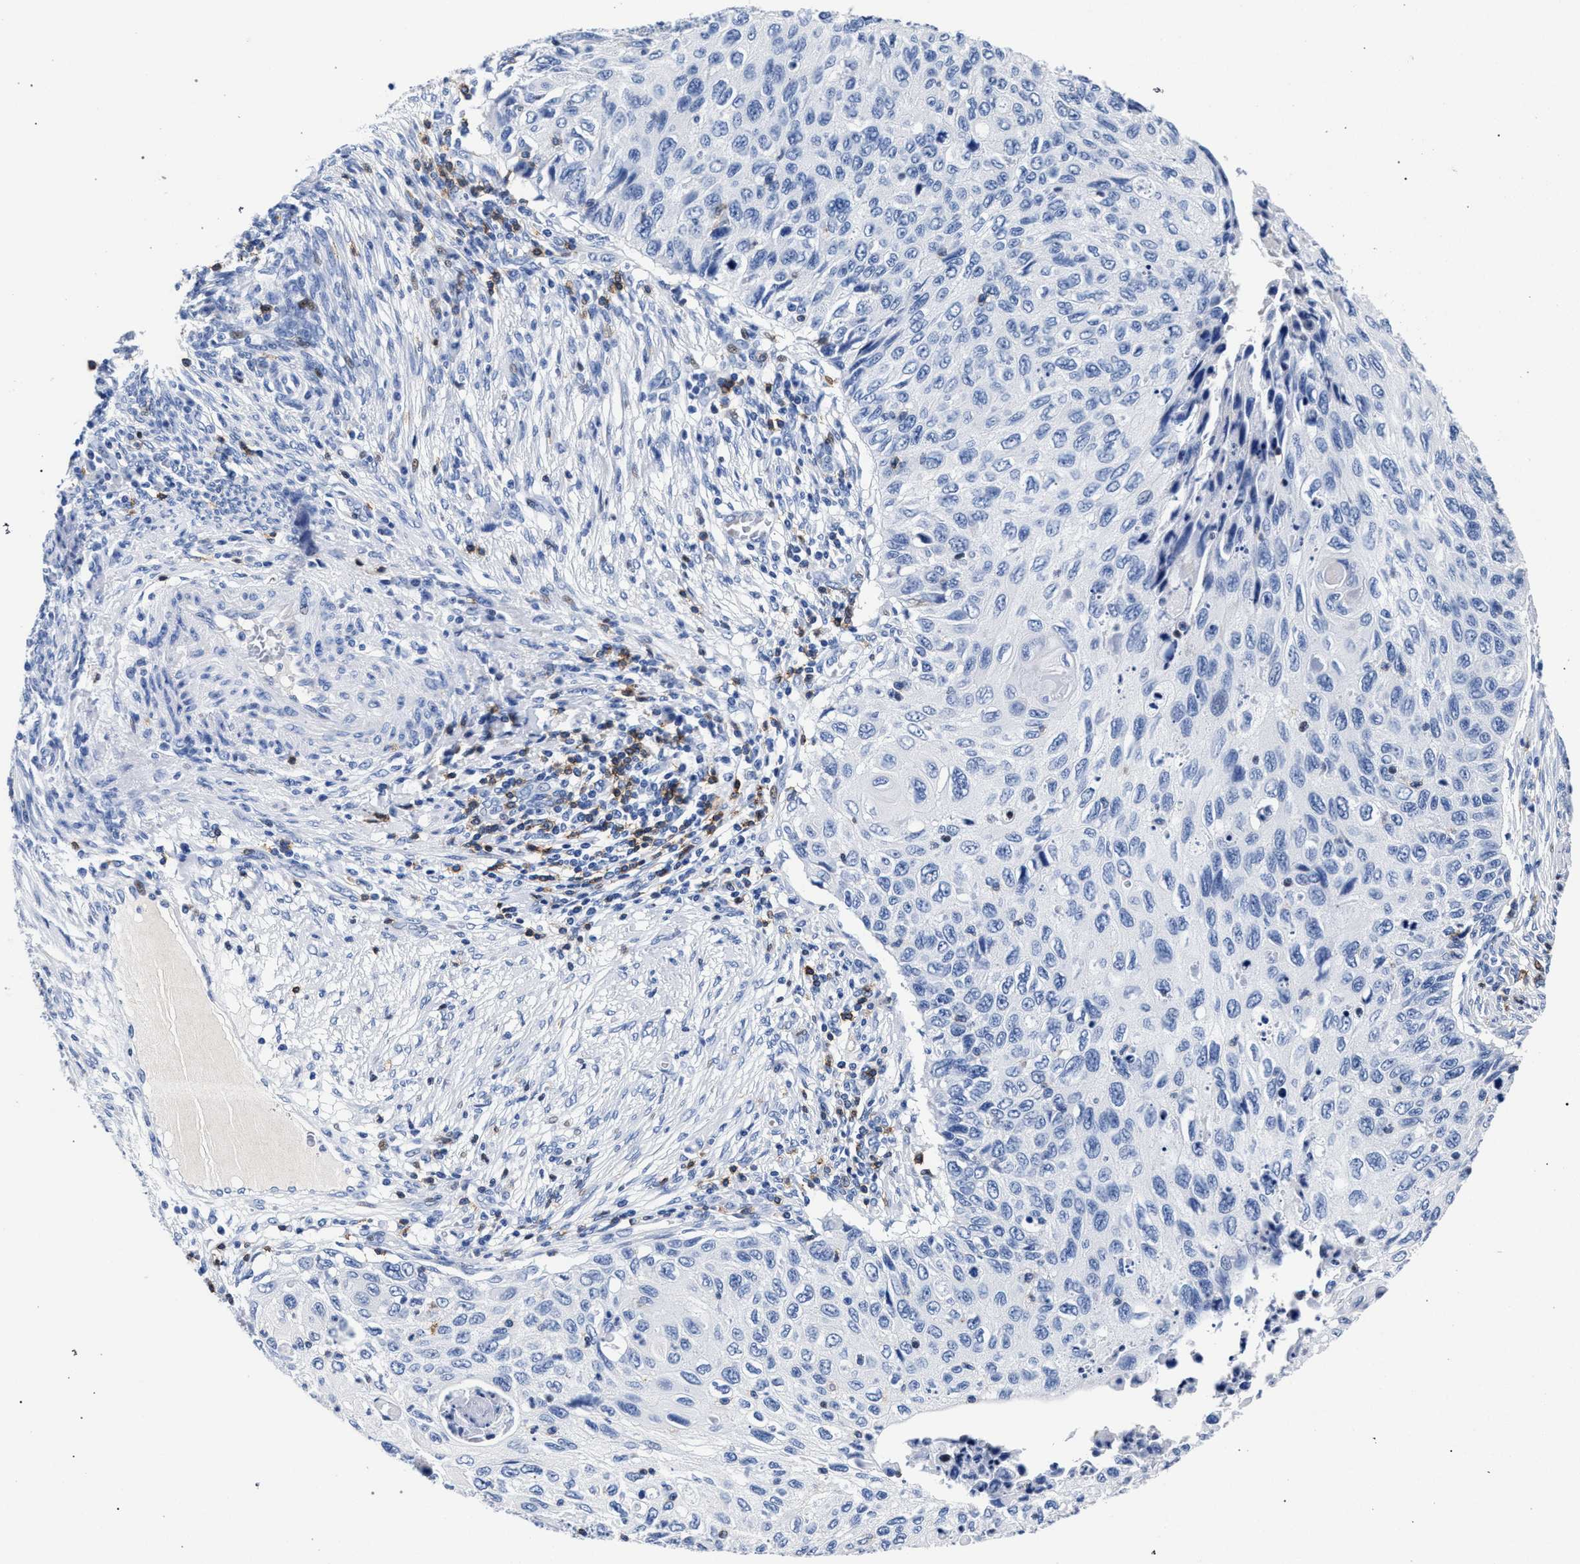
{"staining": {"intensity": "negative", "quantity": "none", "location": "none"}, "tissue": "cervical cancer", "cell_type": "Tumor cells", "image_type": "cancer", "snomed": [{"axis": "morphology", "description": "Squamous cell carcinoma, NOS"}, {"axis": "topography", "description": "Cervix"}], "caption": "Cervical cancer (squamous cell carcinoma) was stained to show a protein in brown. There is no significant positivity in tumor cells. (Stains: DAB immunohistochemistry with hematoxylin counter stain, Microscopy: brightfield microscopy at high magnification).", "gene": "KLRK1", "patient": {"sex": "female", "age": 70}}